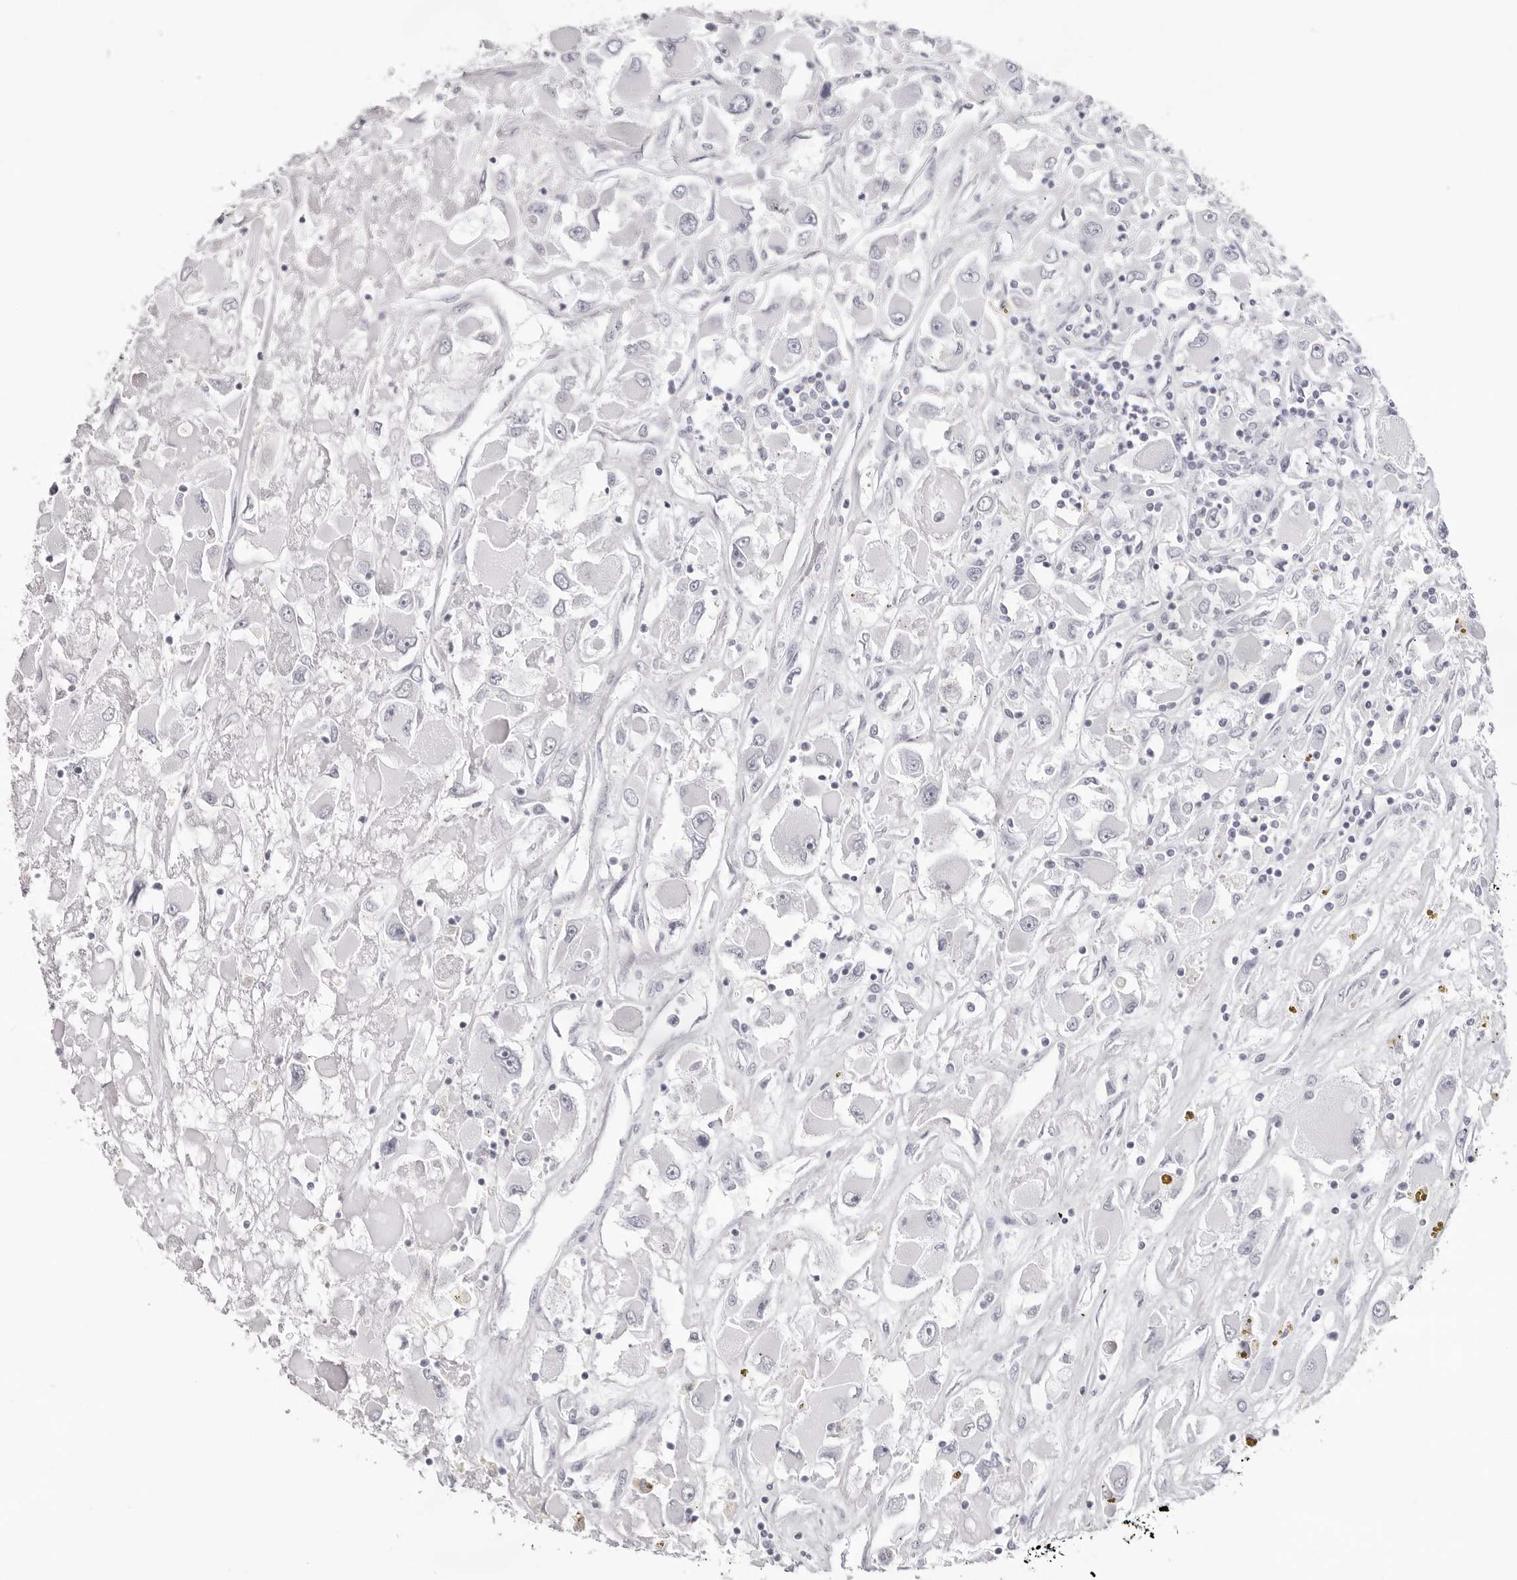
{"staining": {"intensity": "negative", "quantity": "none", "location": "none"}, "tissue": "renal cancer", "cell_type": "Tumor cells", "image_type": "cancer", "snomed": [{"axis": "morphology", "description": "Adenocarcinoma, NOS"}, {"axis": "topography", "description": "Kidney"}], "caption": "High magnification brightfield microscopy of adenocarcinoma (renal) stained with DAB (brown) and counterstained with hematoxylin (blue): tumor cells show no significant positivity.", "gene": "INSL3", "patient": {"sex": "female", "age": 52}}